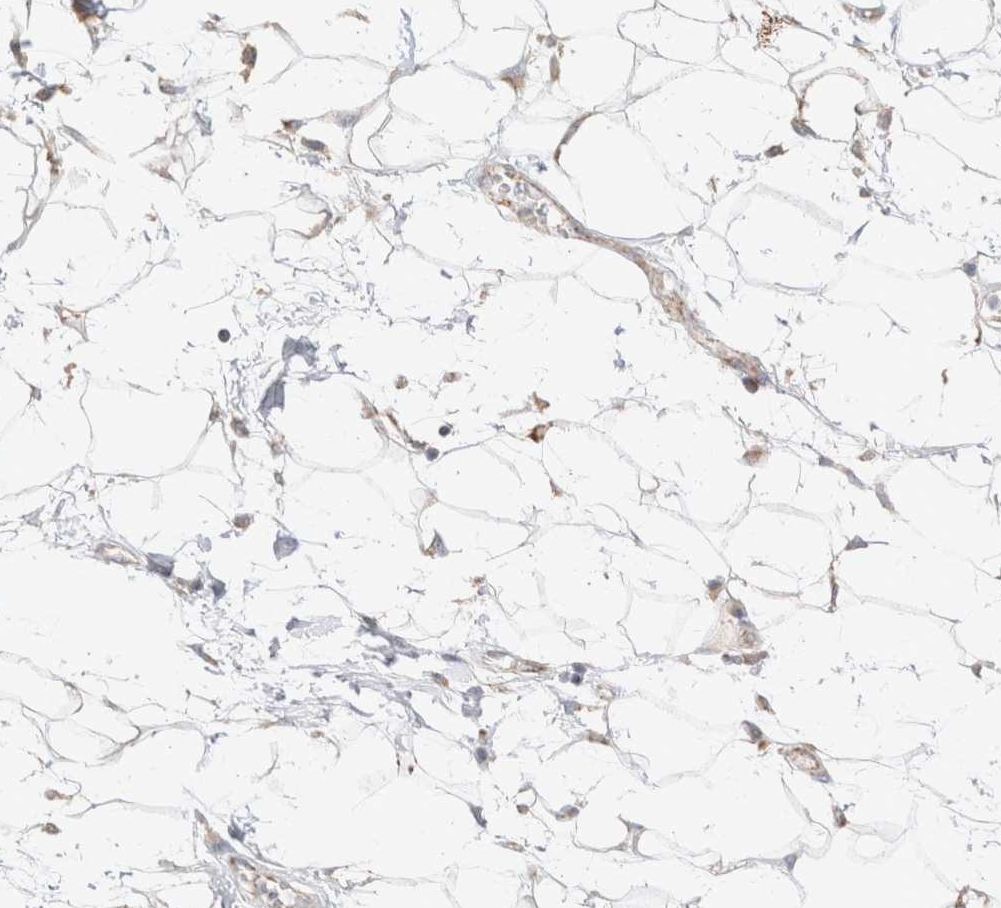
{"staining": {"intensity": "weak", "quantity": "25%-75%", "location": "cytoplasmic/membranous"}, "tissue": "adipose tissue", "cell_type": "Adipocytes", "image_type": "normal", "snomed": [{"axis": "morphology", "description": "Normal tissue, NOS"}, {"axis": "morphology", "description": "Adenocarcinoma, NOS"}, {"axis": "topography", "description": "Duodenum"}, {"axis": "topography", "description": "Peripheral nerve tissue"}], "caption": "This image demonstrates unremarkable adipose tissue stained with immunohistochemistry (IHC) to label a protein in brown. The cytoplasmic/membranous of adipocytes show weak positivity for the protein. Nuclei are counter-stained blue.", "gene": "MRM3", "patient": {"sex": "female", "age": 60}}